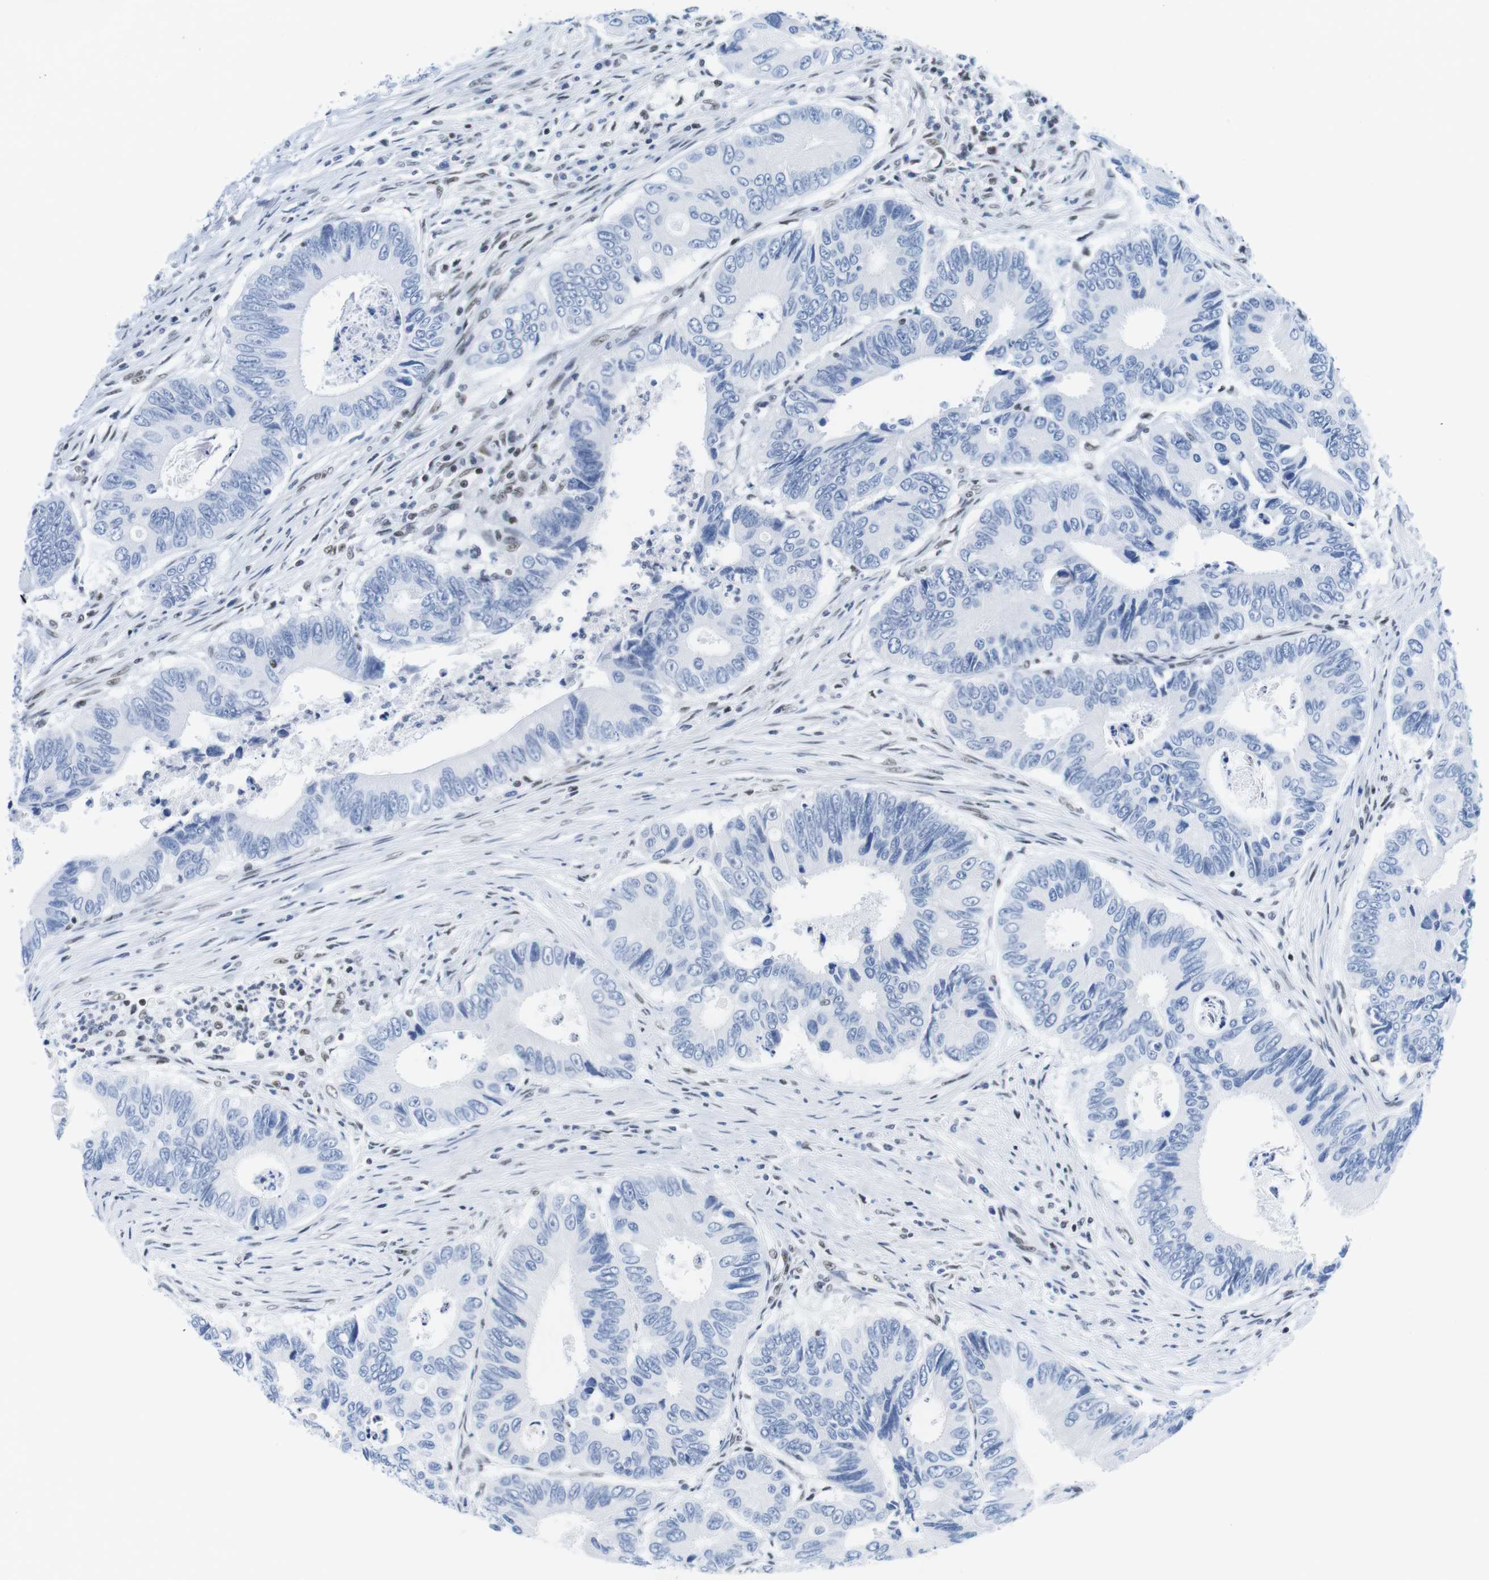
{"staining": {"intensity": "negative", "quantity": "none", "location": "none"}, "tissue": "colorectal cancer", "cell_type": "Tumor cells", "image_type": "cancer", "snomed": [{"axis": "morphology", "description": "Inflammation, NOS"}, {"axis": "morphology", "description": "Adenocarcinoma, NOS"}, {"axis": "topography", "description": "Colon"}], "caption": "Colorectal adenocarcinoma stained for a protein using IHC exhibits no positivity tumor cells.", "gene": "IFI16", "patient": {"sex": "male", "age": 72}}